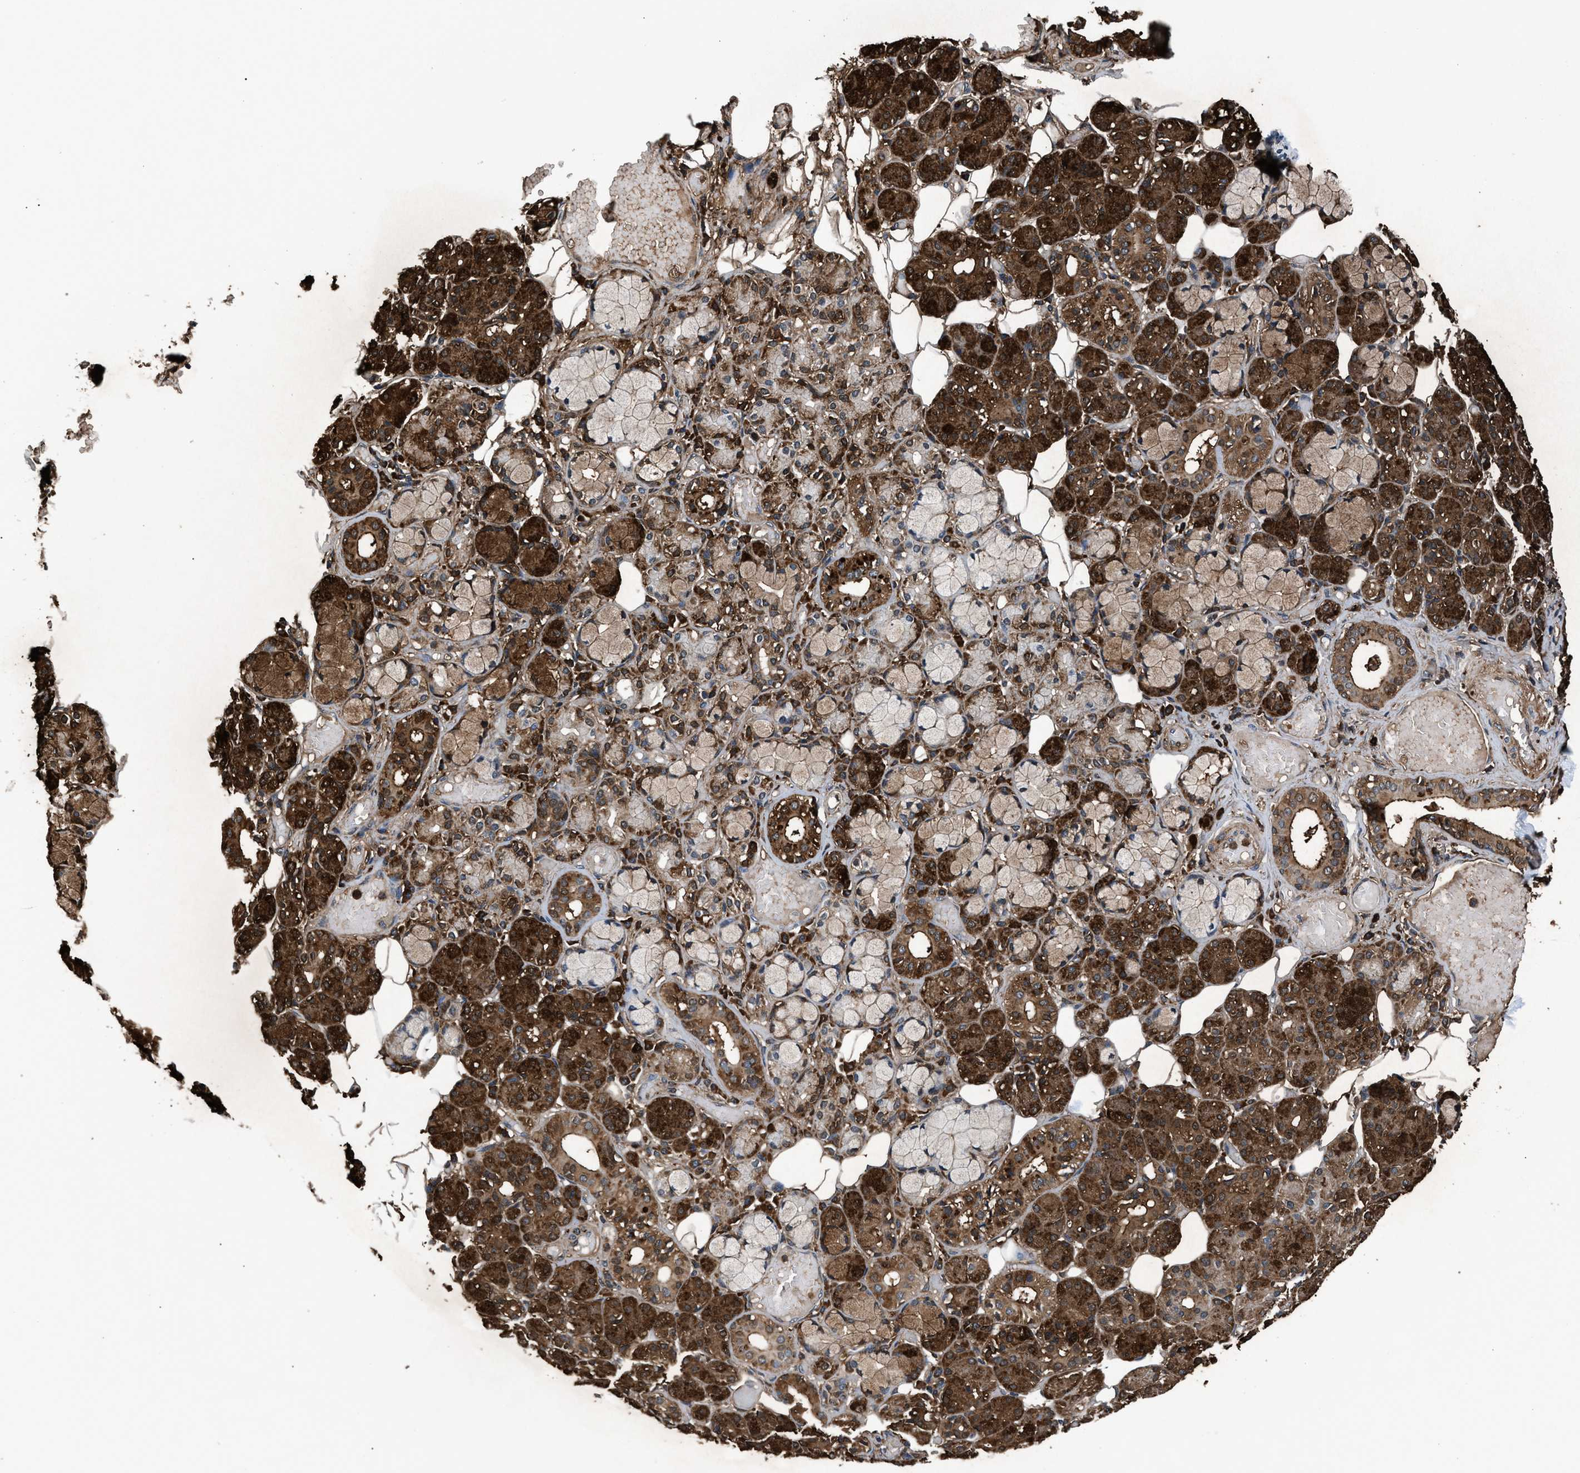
{"staining": {"intensity": "strong", "quantity": ">75%", "location": "cytoplasmic/membranous"}, "tissue": "salivary gland", "cell_type": "Glandular cells", "image_type": "normal", "snomed": [{"axis": "morphology", "description": "Normal tissue, NOS"}, {"axis": "topography", "description": "Salivary gland"}], "caption": "Glandular cells demonstrate strong cytoplasmic/membranous expression in approximately >75% of cells in normal salivary gland. Using DAB (brown) and hematoxylin (blue) stains, captured at high magnification using brightfield microscopy.", "gene": "PRPSAP2", "patient": {"sex": "male", "age": 63}}